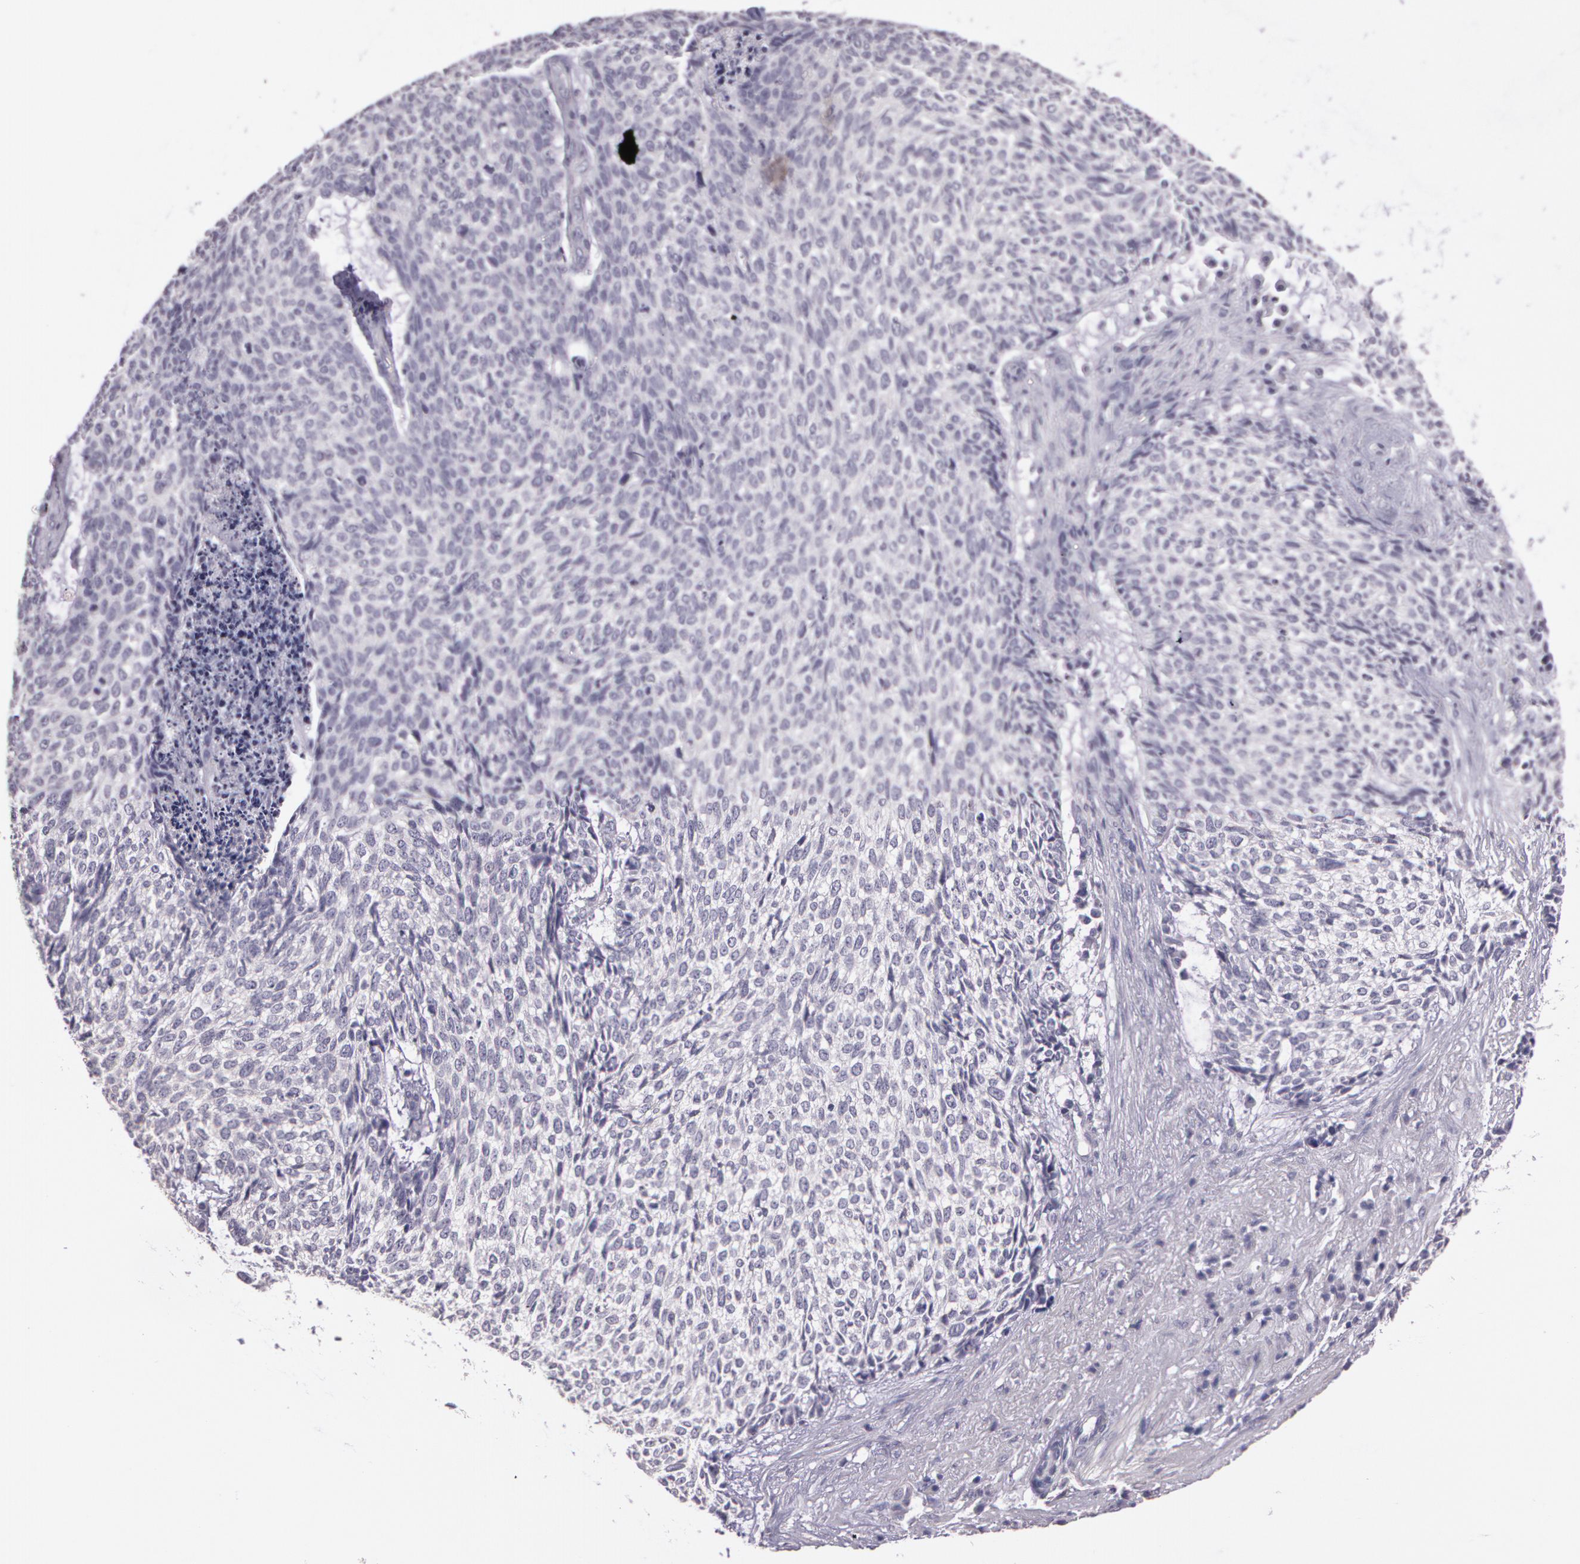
{"staining": {"intensity": "negative", "quantity": "none", "location": "none"}, "tissue": "skin cancer", "cell_type": "Tumor cells", "image_type": "cancer", "snomed": [{"axis": "morphology", "description": "Basal cell carcinoma"}, {"axis": "topography", "description": "Skin"}], "caption": "This is an immunohistochemistry (IHC) histopathology image of human skin cancer (basal cell carcinoma). There is no staining in tumor cells.", "gene": "G2E3", "patient": {"sex": "female", "age": 89}}